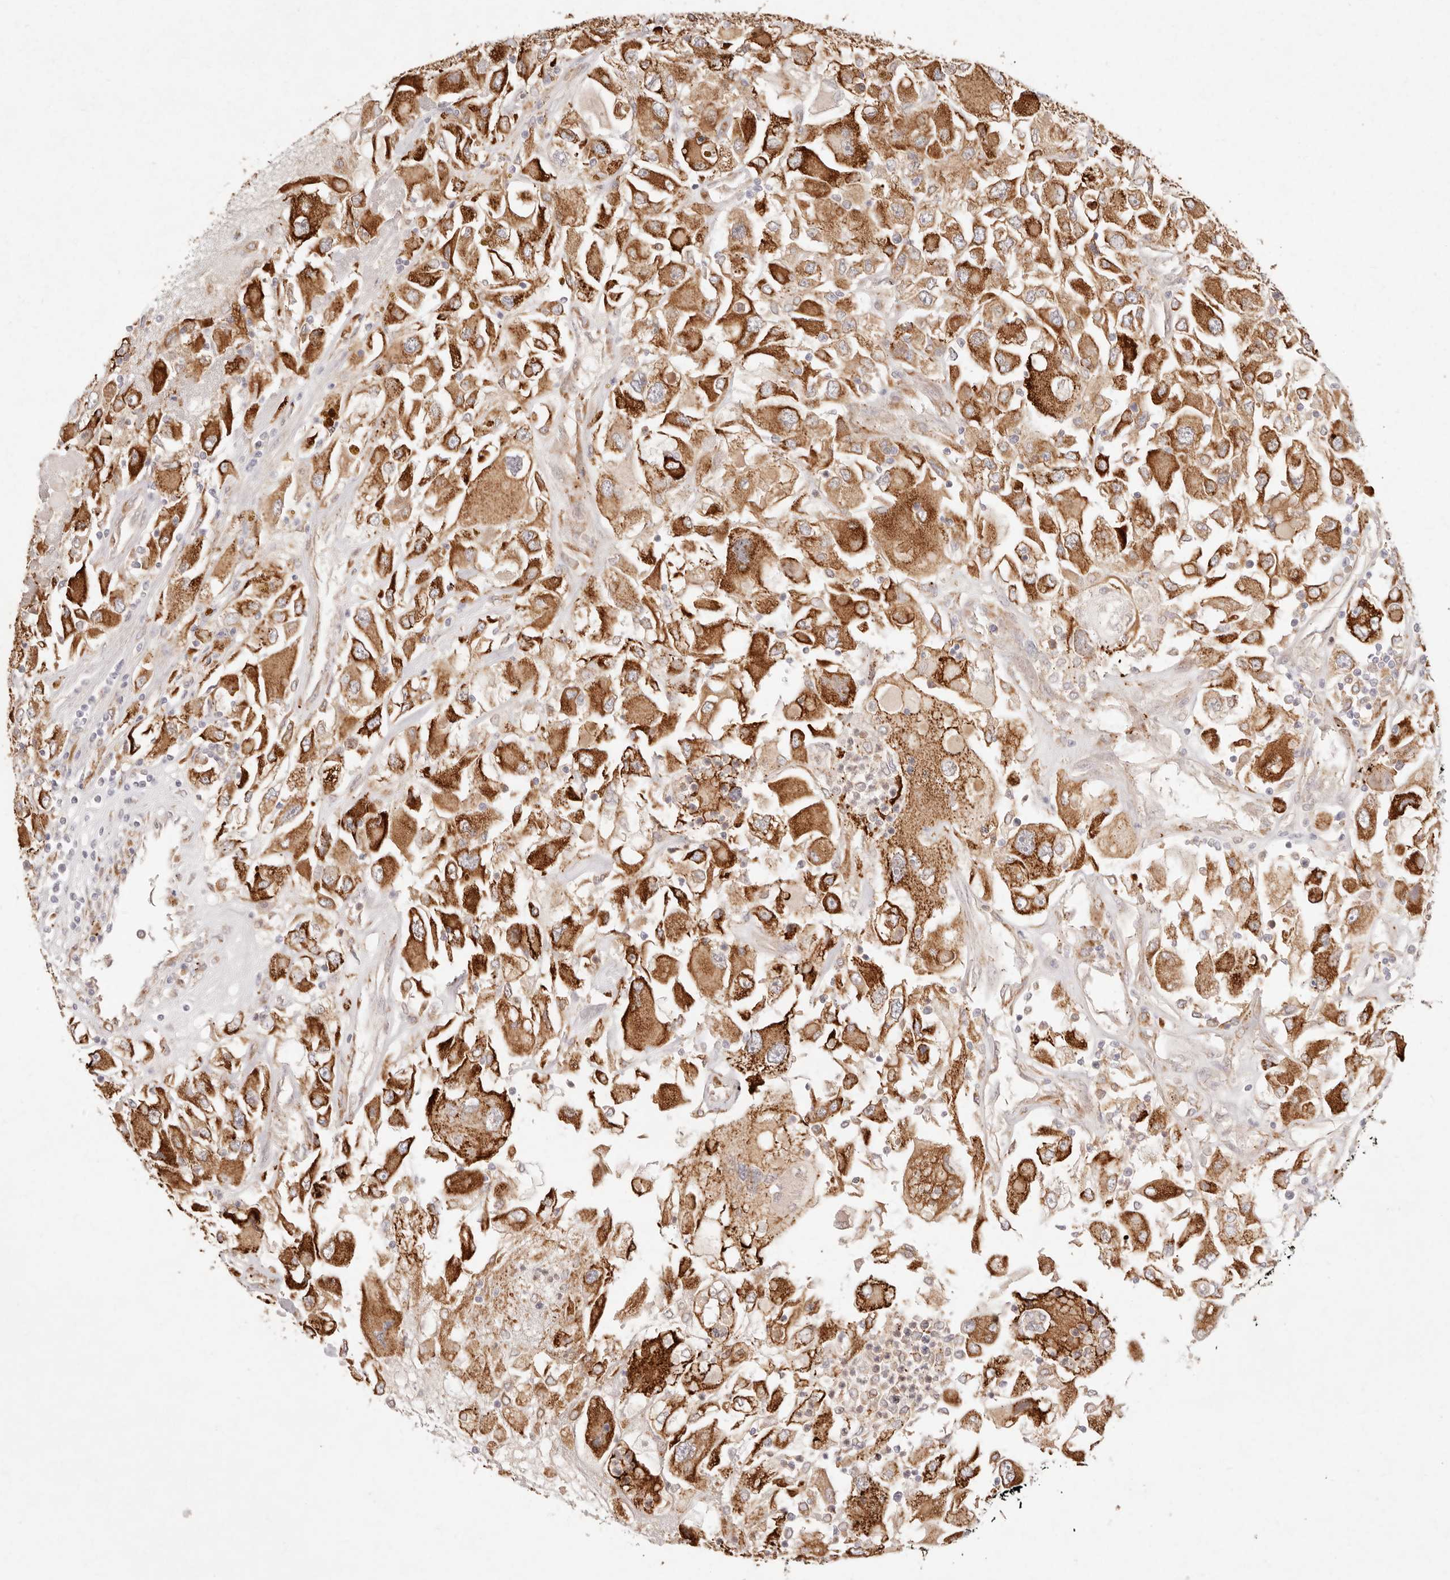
{"staining": {"intensity": "strong", "quantity": ">75%", "location": "cytoplasmic/membranous"}, "tissue": "renal cancer", "cell_type": "Tumor cells", "image_type": "cancer", "snomed": [{"axis": "morphology", "description": "Adenocarcinoma, NOS"}, {"axis": "topography", "description": "Kidney"}], "caption": "Renal cancer (adenocarcinoma) stained with immunohistochemistry displays strong cytoplasmic/membranous staining in about >75% of tumor cells. Nuclei are stained in blue.", "gene": "C1orf127", "patient": {"sex": "female", "age": 52}}